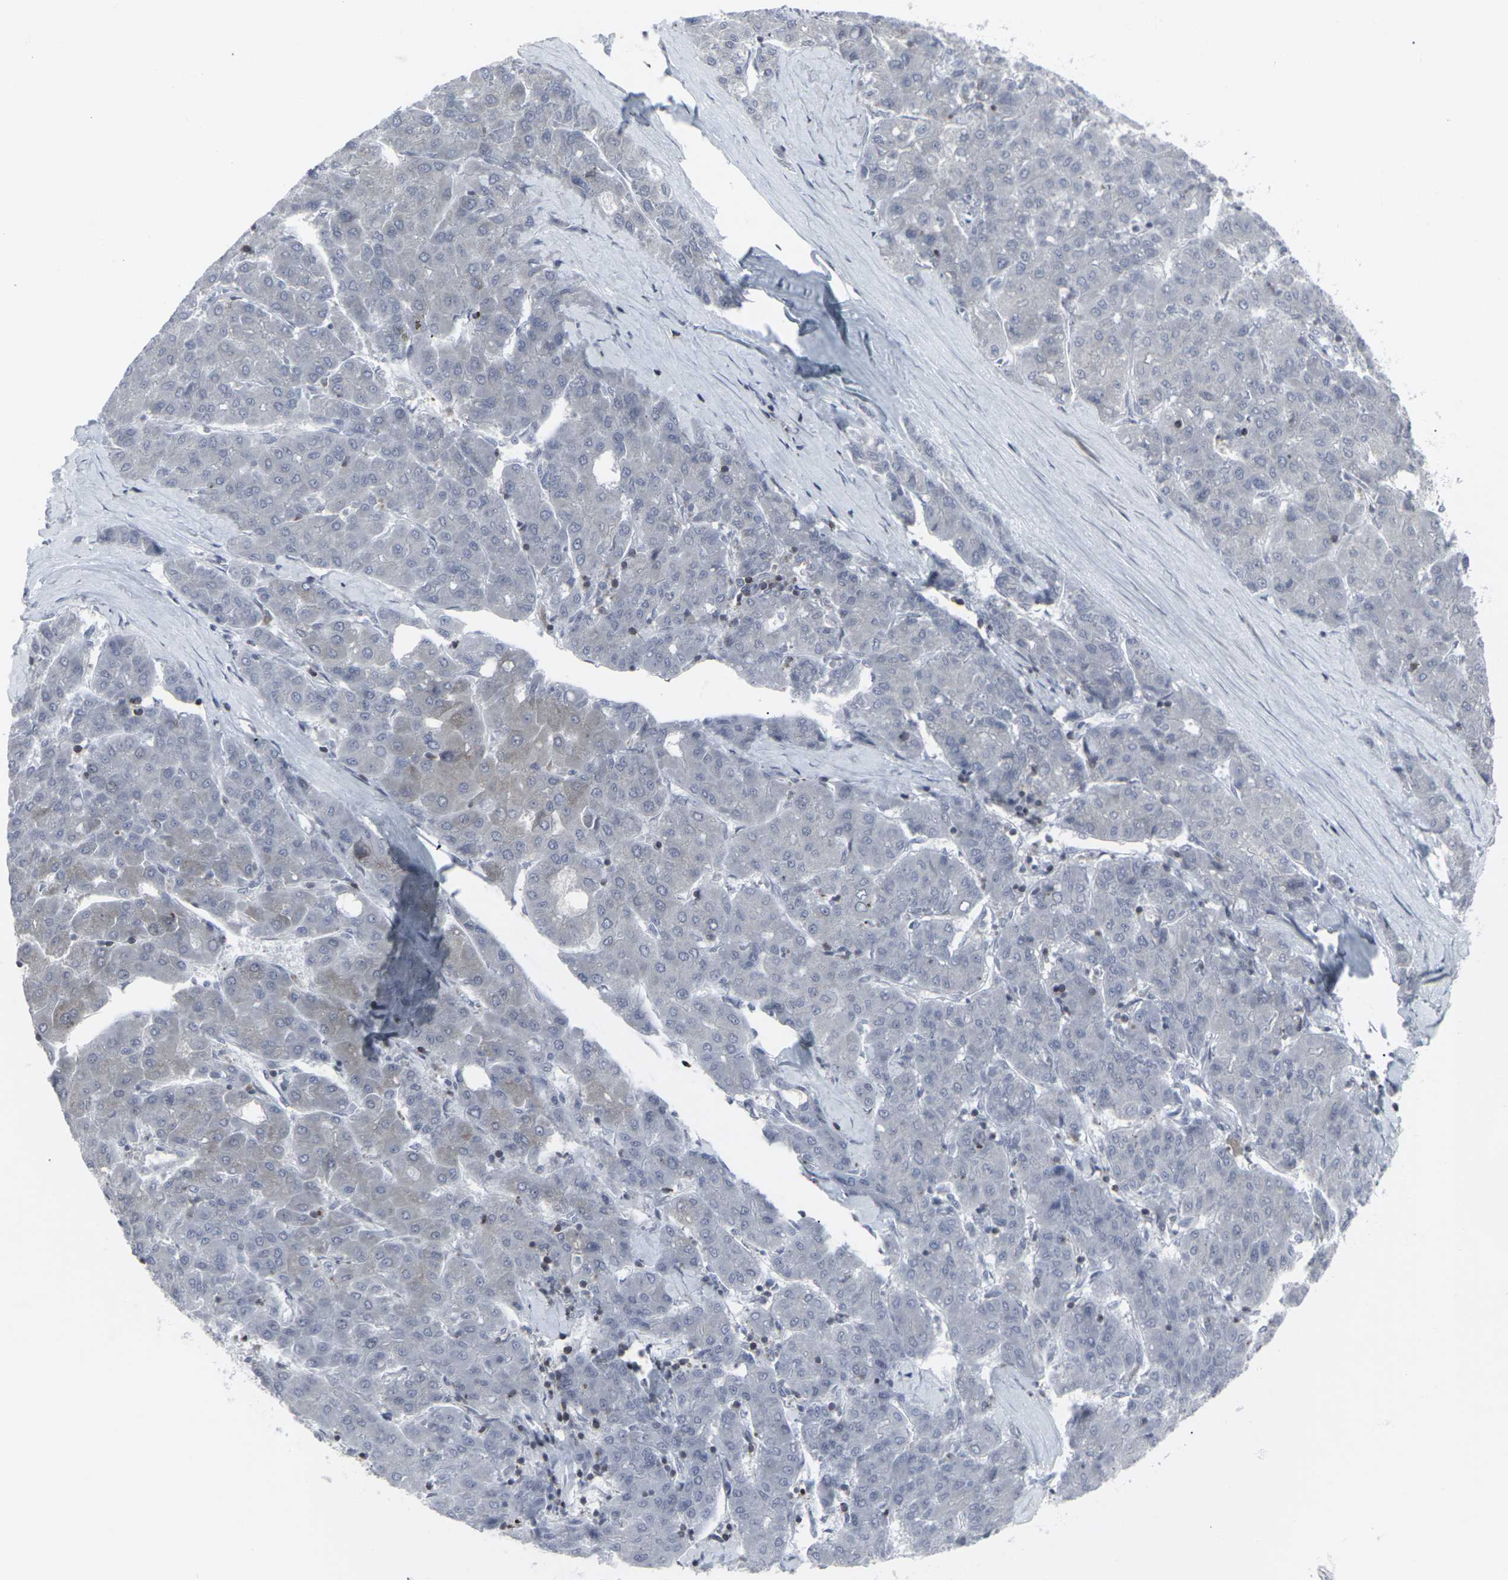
{"staining": {"intensity": "negative", "quantity": "none", "location": "none"}, "tissue": "liver cancer", "cell_type": "Tumor cells", "image_type": "cancer", "snomed": [{"axis": "morphology", "description": "Carcinoma, Hepatocellular, NOS"}, {"axis": "topography", "description": "Liver"}], "caption": "Tumor cells show no significant protein staining in hepatocellular carcinoma (liver). (IHC, brightfield microscopy, high magnification).", "gene": "APOBEC2", "patient": {"sex": "male", "age": 65}}